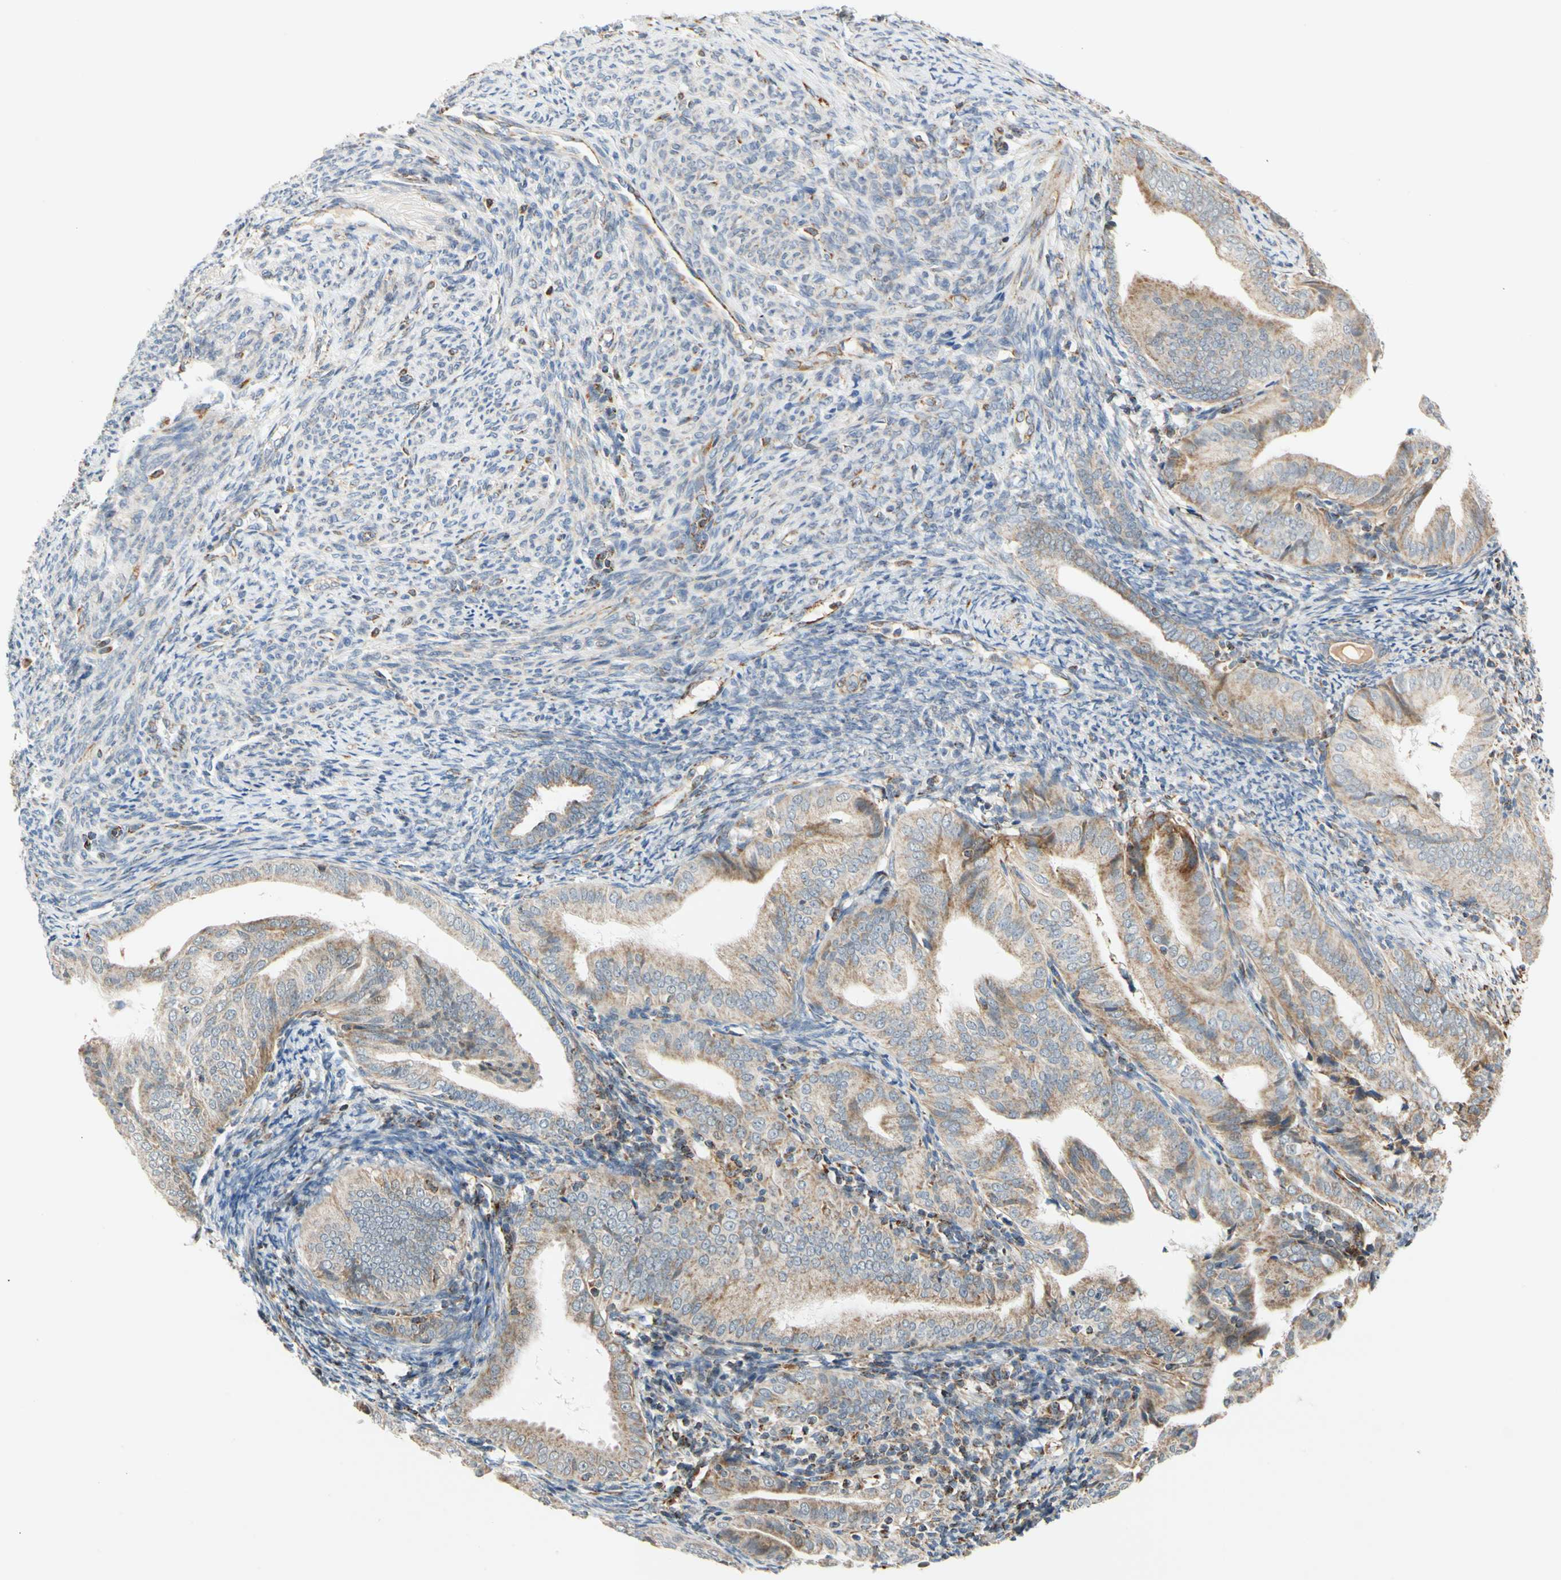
{"staining": {"intensity": "weak", "quantity": ">75%", "location": "cytoplasmic/membranous"}, "tissue": "endometrial cancer", "cell_type": "Tumor cells", "image_type": "cancer", "snomed": [{"axis": "morphology", "description": "Adenocarcinoma, NOS"}, {"axis": "topography", "description": "Endometrium"}], "caption": "Brown immunohistochemical staining in adenocarcinoma (endometrial) shows weak cytoplasmic/membranous expression in approximately >75% of tumor cells.", "gene": "SFXN3", "patient": {"sex": "female", "age": 58}}